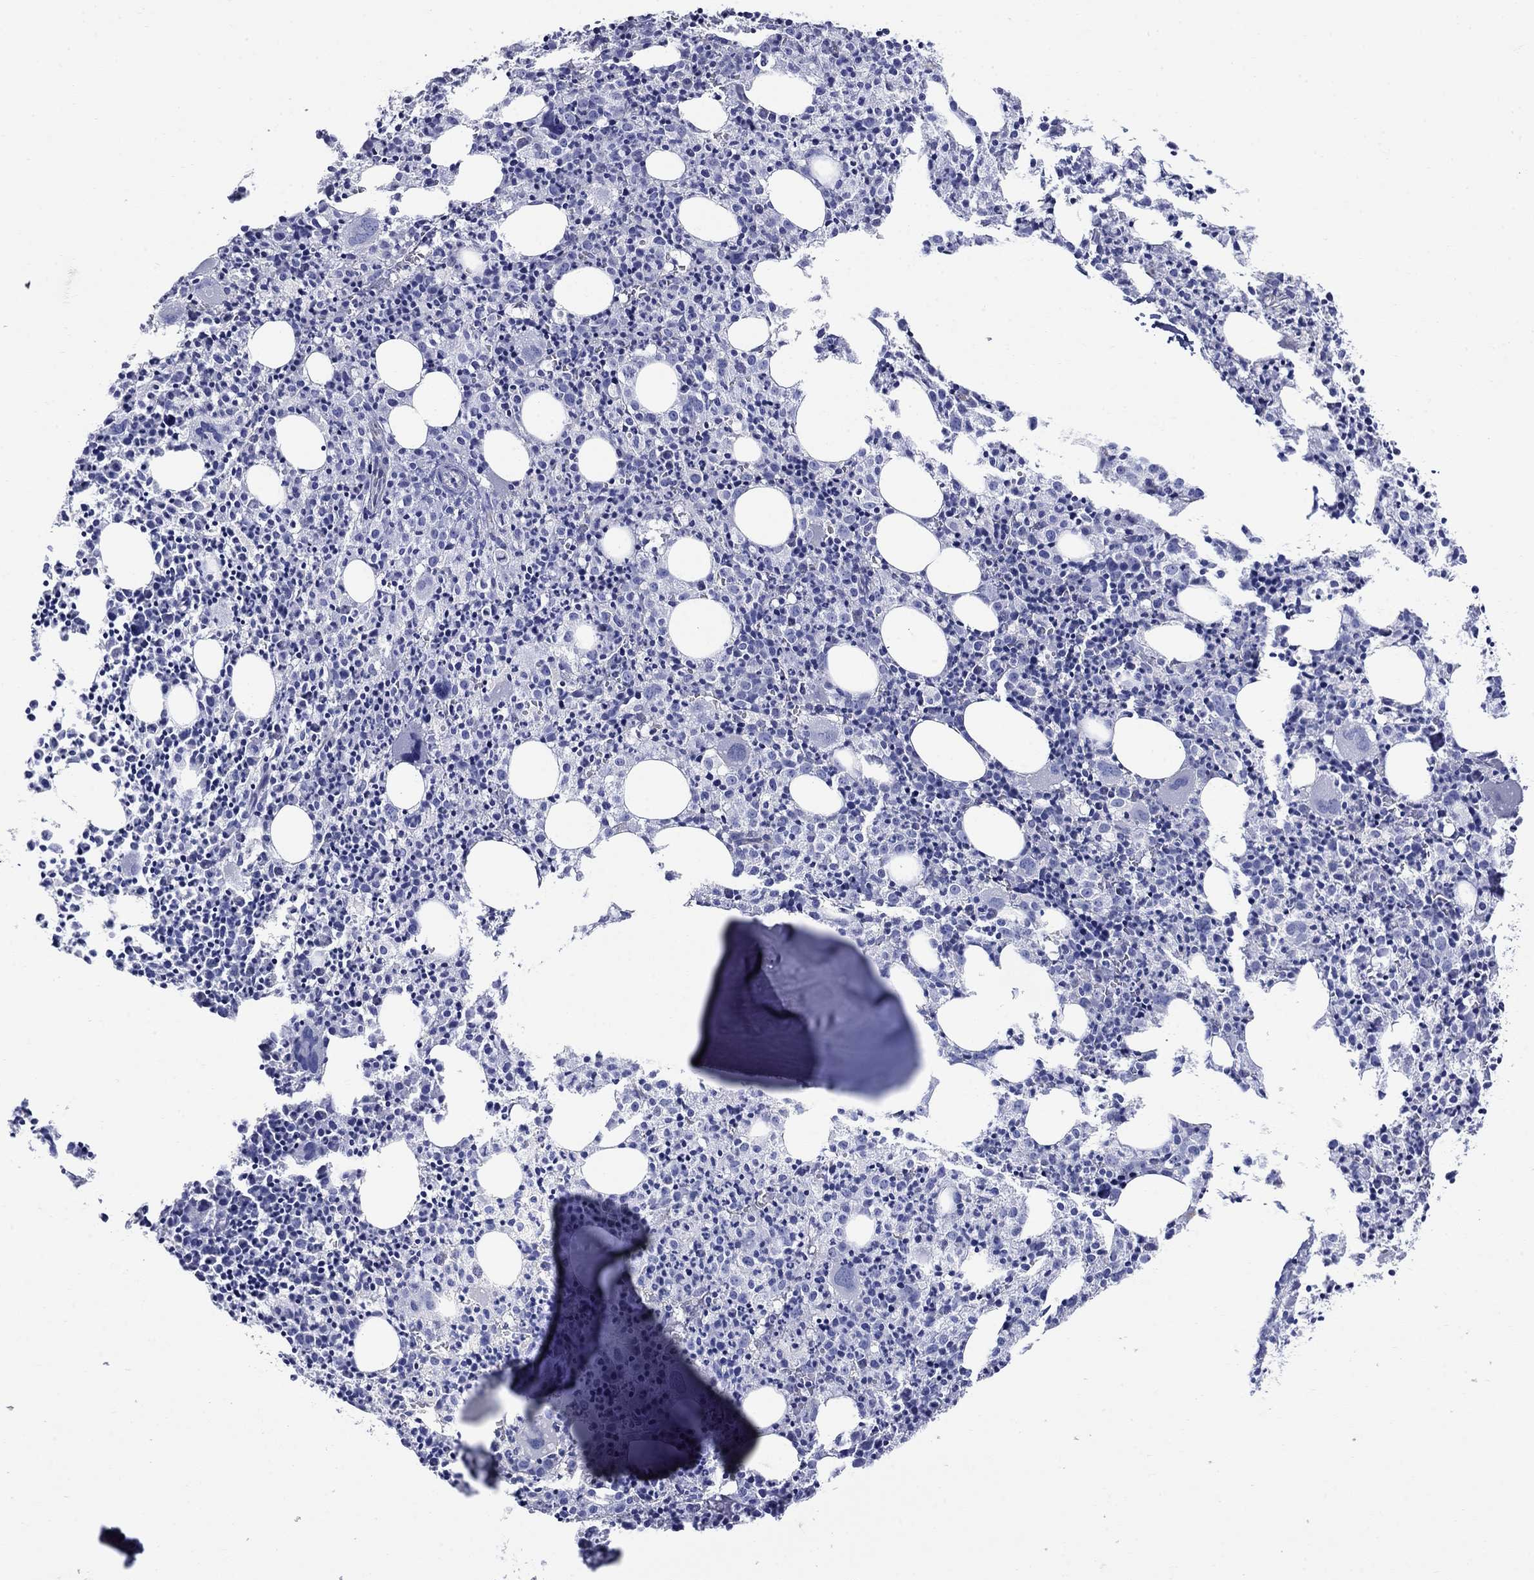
{"staining": {"intensity": "negative", "quantity": "none", "location": "none"}, "tissue": "bone marrow", "cell_type": "Hematopoietic cells", "image_type": "normal", "snomed": [{"axis": "morphology", "description": "Normal tissue, NOS"}, {"axis": "morphology", "description": "Inflammation, NOS"}, {"axis": "topography", "description": "Bone marrow"}], "caption": "Immunohistochemical staining of normal bone marrow exhibits no significant staining in hematopoietic cells.", "gene": "SMCP", "patient": {"sex": "male", "age": 3}}